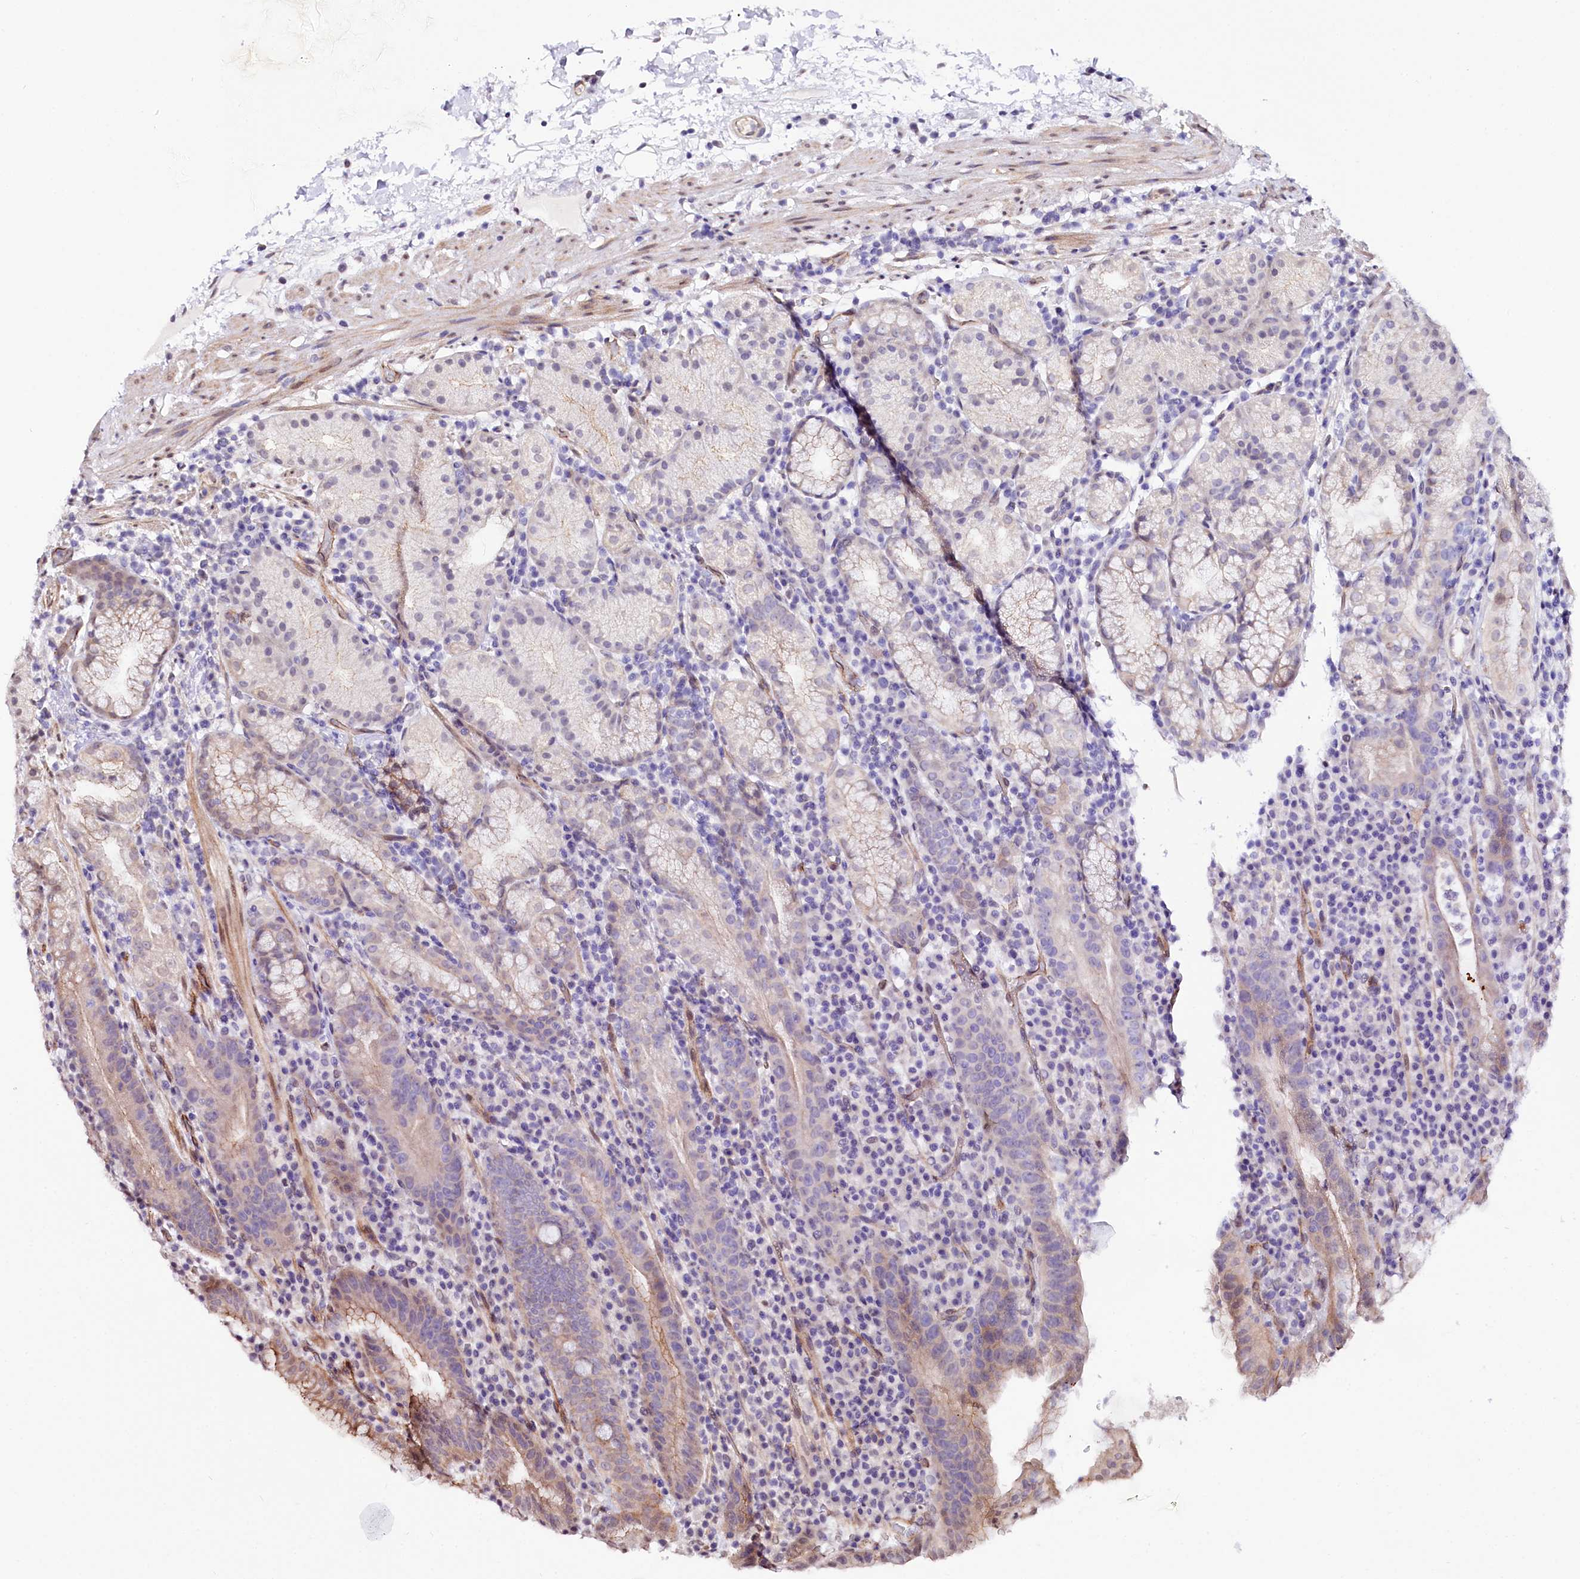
{"staining": {"intensity": "moderate", "quantity": "<25%", "location": "cytoplasmic/membranous"}, "tissue": "stomach", "cell_type": "Glandular cells", "image_type": "normal", "snomed": [{"axis": "morphology", "description": "Normal tissue, NOS"}, {"axis": "morphology", "description": "Inflammation, NOS"}, {"axis": "topography", "description": "Stomach"}], "caption": "Stomach stained with DAB (3,3'-diaminobenzidine) IHC shows low levels of moderate cytoplasmic/membranous expression in approximately <25% of glandular cells.", "gene": "ST7", "patient": {"sex": "male", "age": 79}}